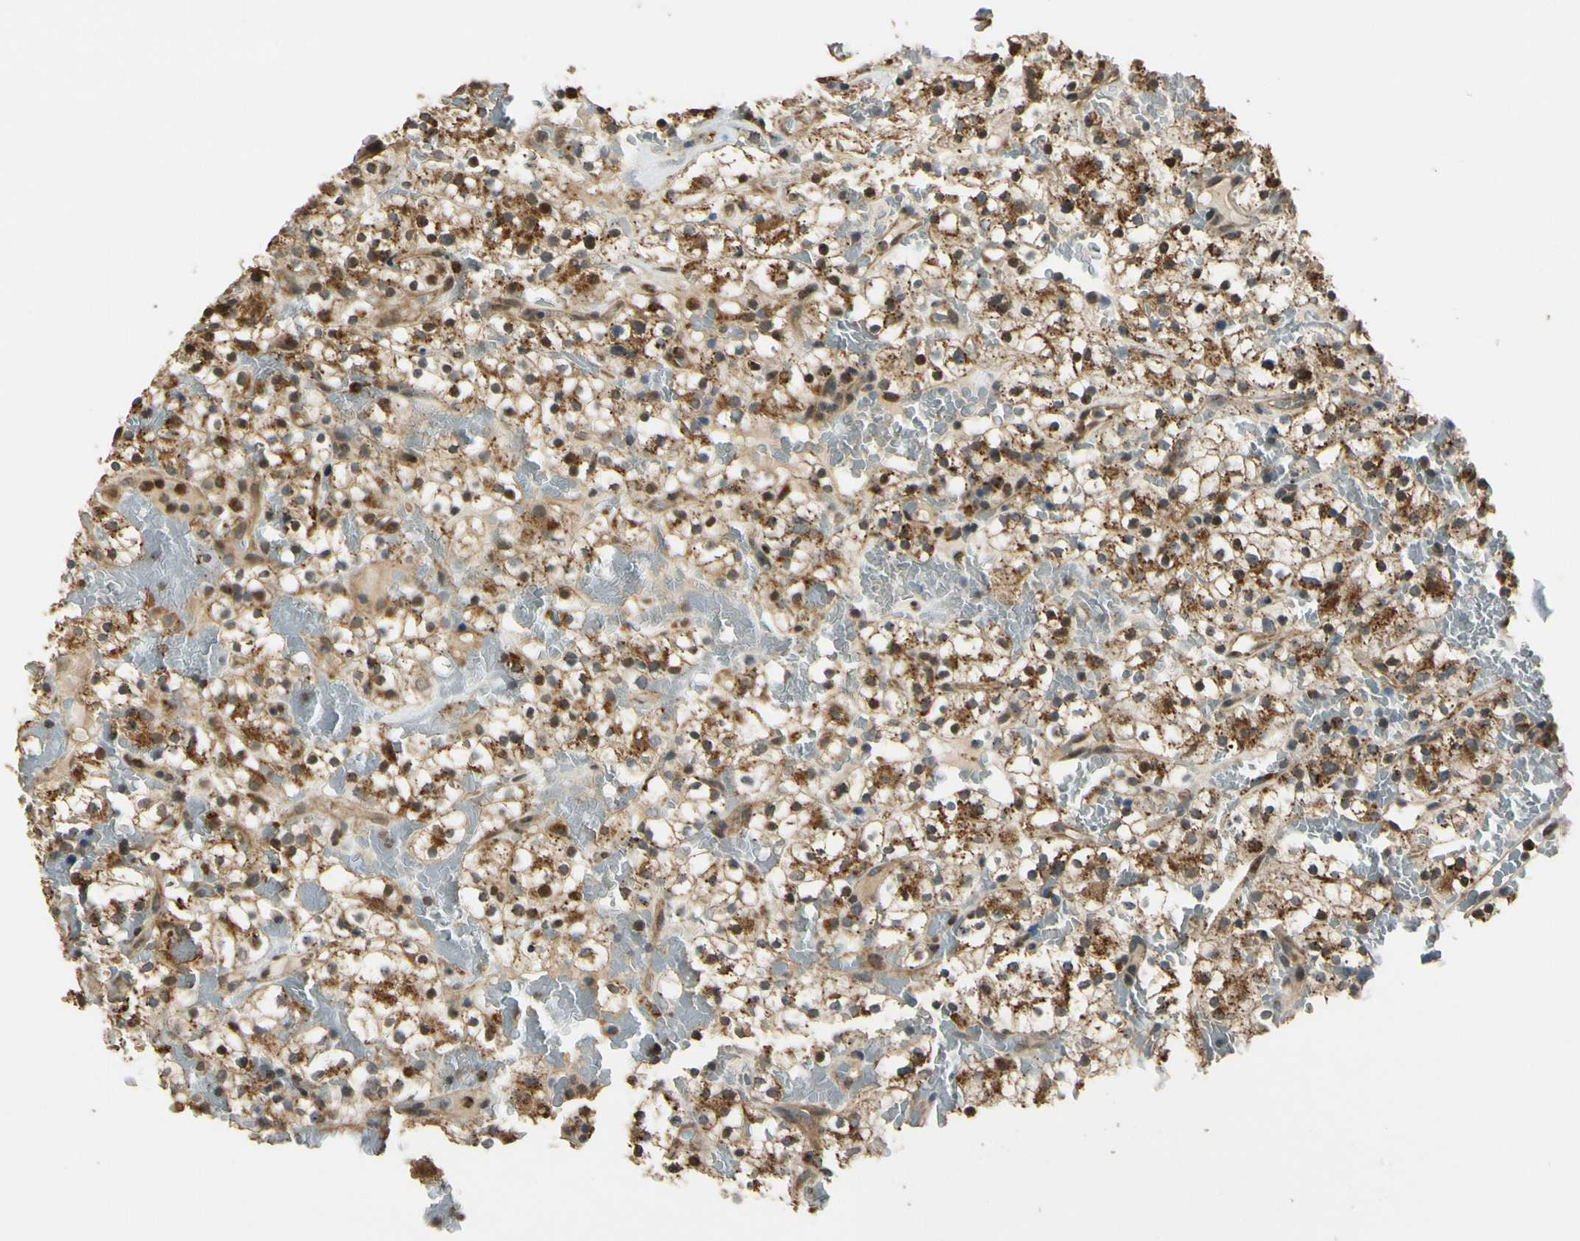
{"staining": {"intensity": "moderate", "quantity": ">75%", "location": "cytoplasmic/membranous"}, "tissue": "renal cancer", "cell_type": "Tumor cells", "image_type": "cancer", "snomed": [{"axis": "morphology", "description": "Normal tissue, NOS"}, {"axis": "morphology", "description": "Adenocarcinoma, NOS"}, {"axis": "topography", "description": "Kidney"}], "caption": "A photomicrograph showing moderate cytoplasmic/membranous expression in approximately >75% of tumor cells in renal cancer (adenocarcinoma), as visualized by brown immunohistochemical staining.", "gene": "LAMTOR1", "patient": {"sex": "female", "age": 72}}